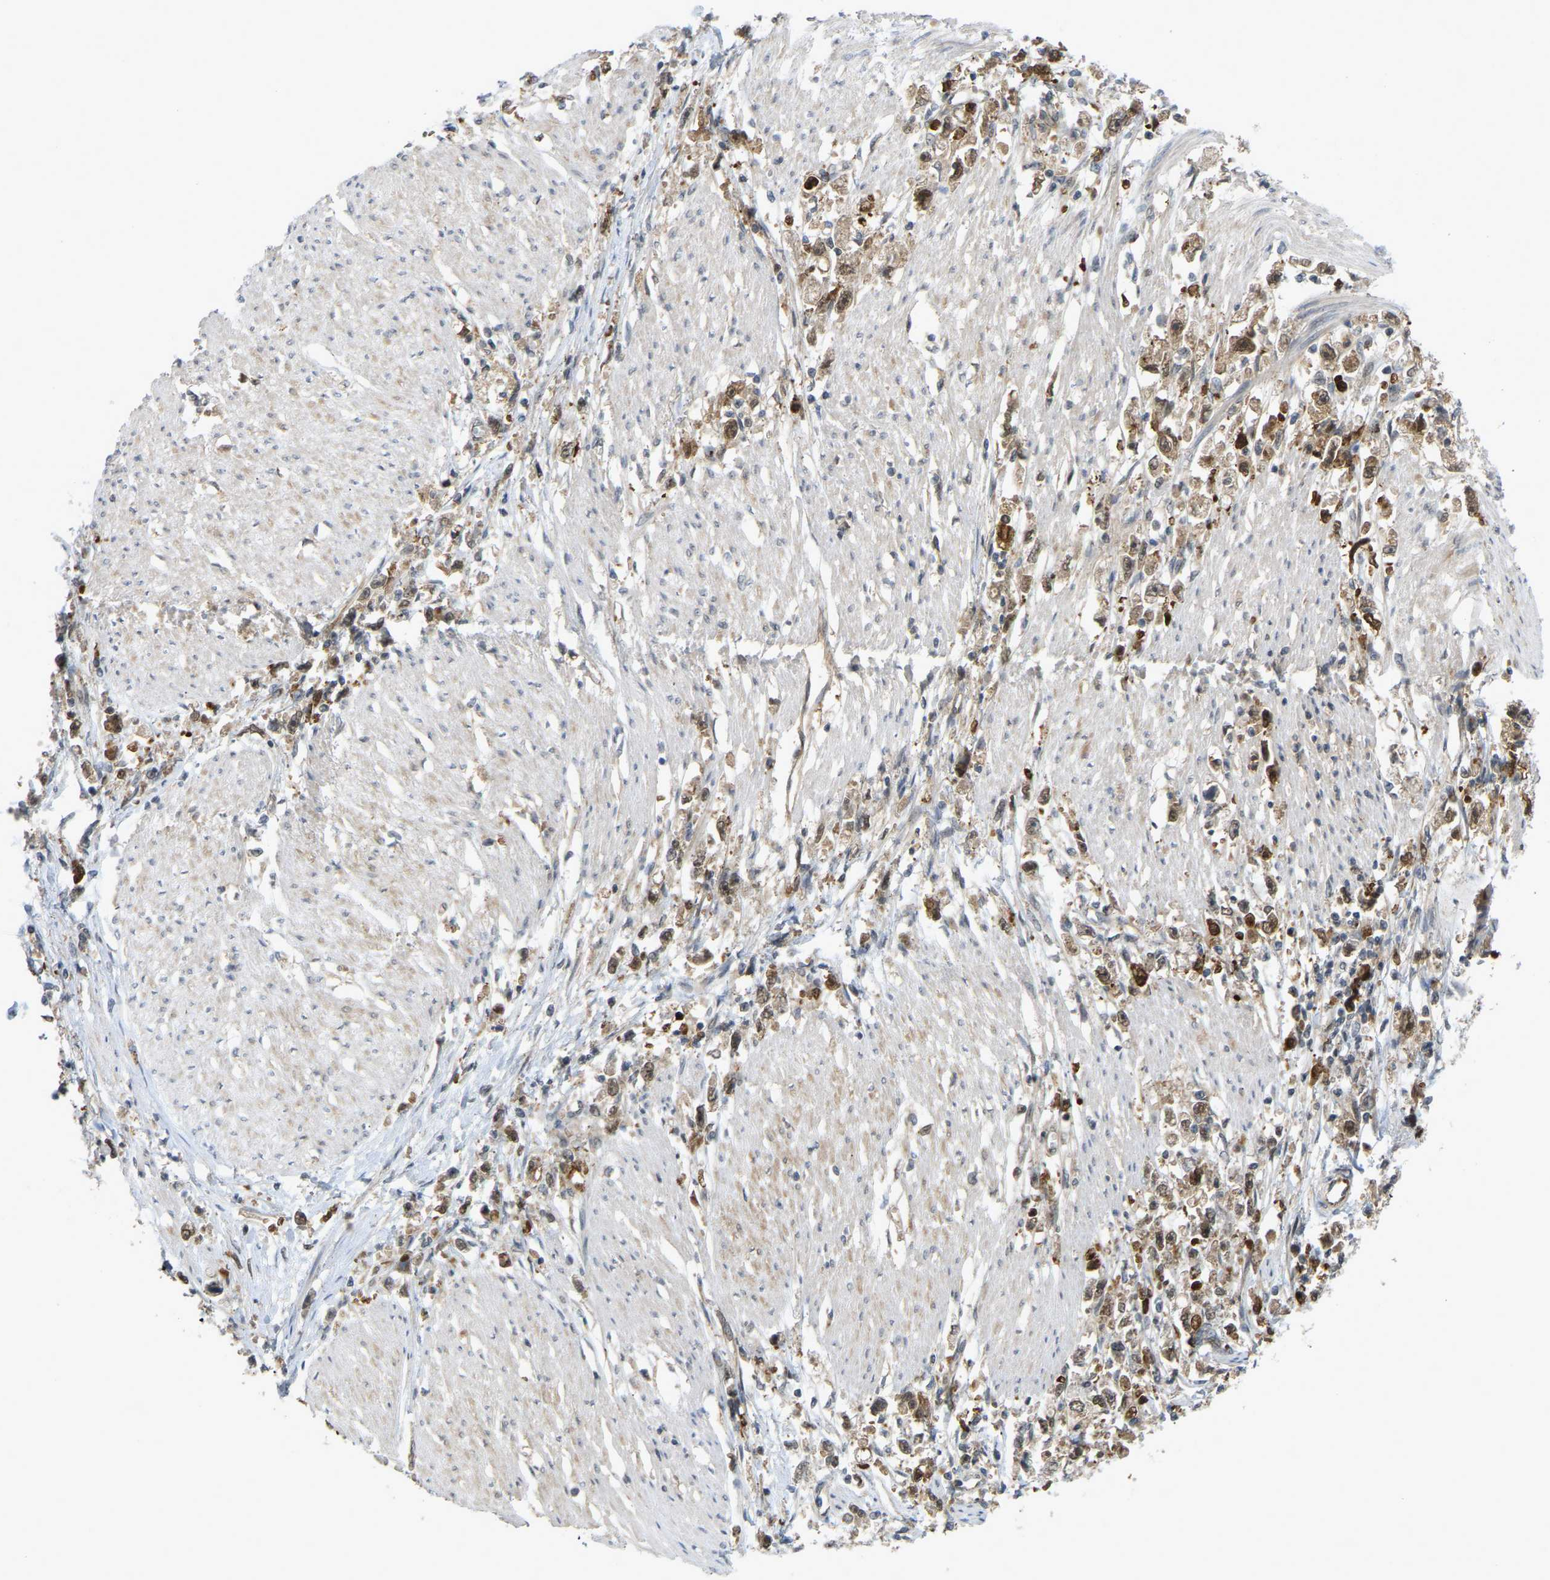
{"staining": {"intensity": "moderate", "quantity": ">75%", "location": "cytoplasmic/membranous"}, "tissue": "stomach cancer", "cell_type": "Tumor cells", "image_type": "cancer", "snomed": [{"axis": "morphology", "description": "Adenocarcinoma, NOS"}, {"axis": "topography", "description": "Stomach"}], "caption": "Immunohistochemistry image of neoplastic tissue: human stomach cancer stained using immunohistochemistry reveals medium levels of moderate protein expression localized specifically in the cytoplasmic/membranous of tumor cells, appearing as a cytoplasmic/membranous brown color.", "gene": "SERPINB5", "patient": {"sex": "female", "age": 59}}